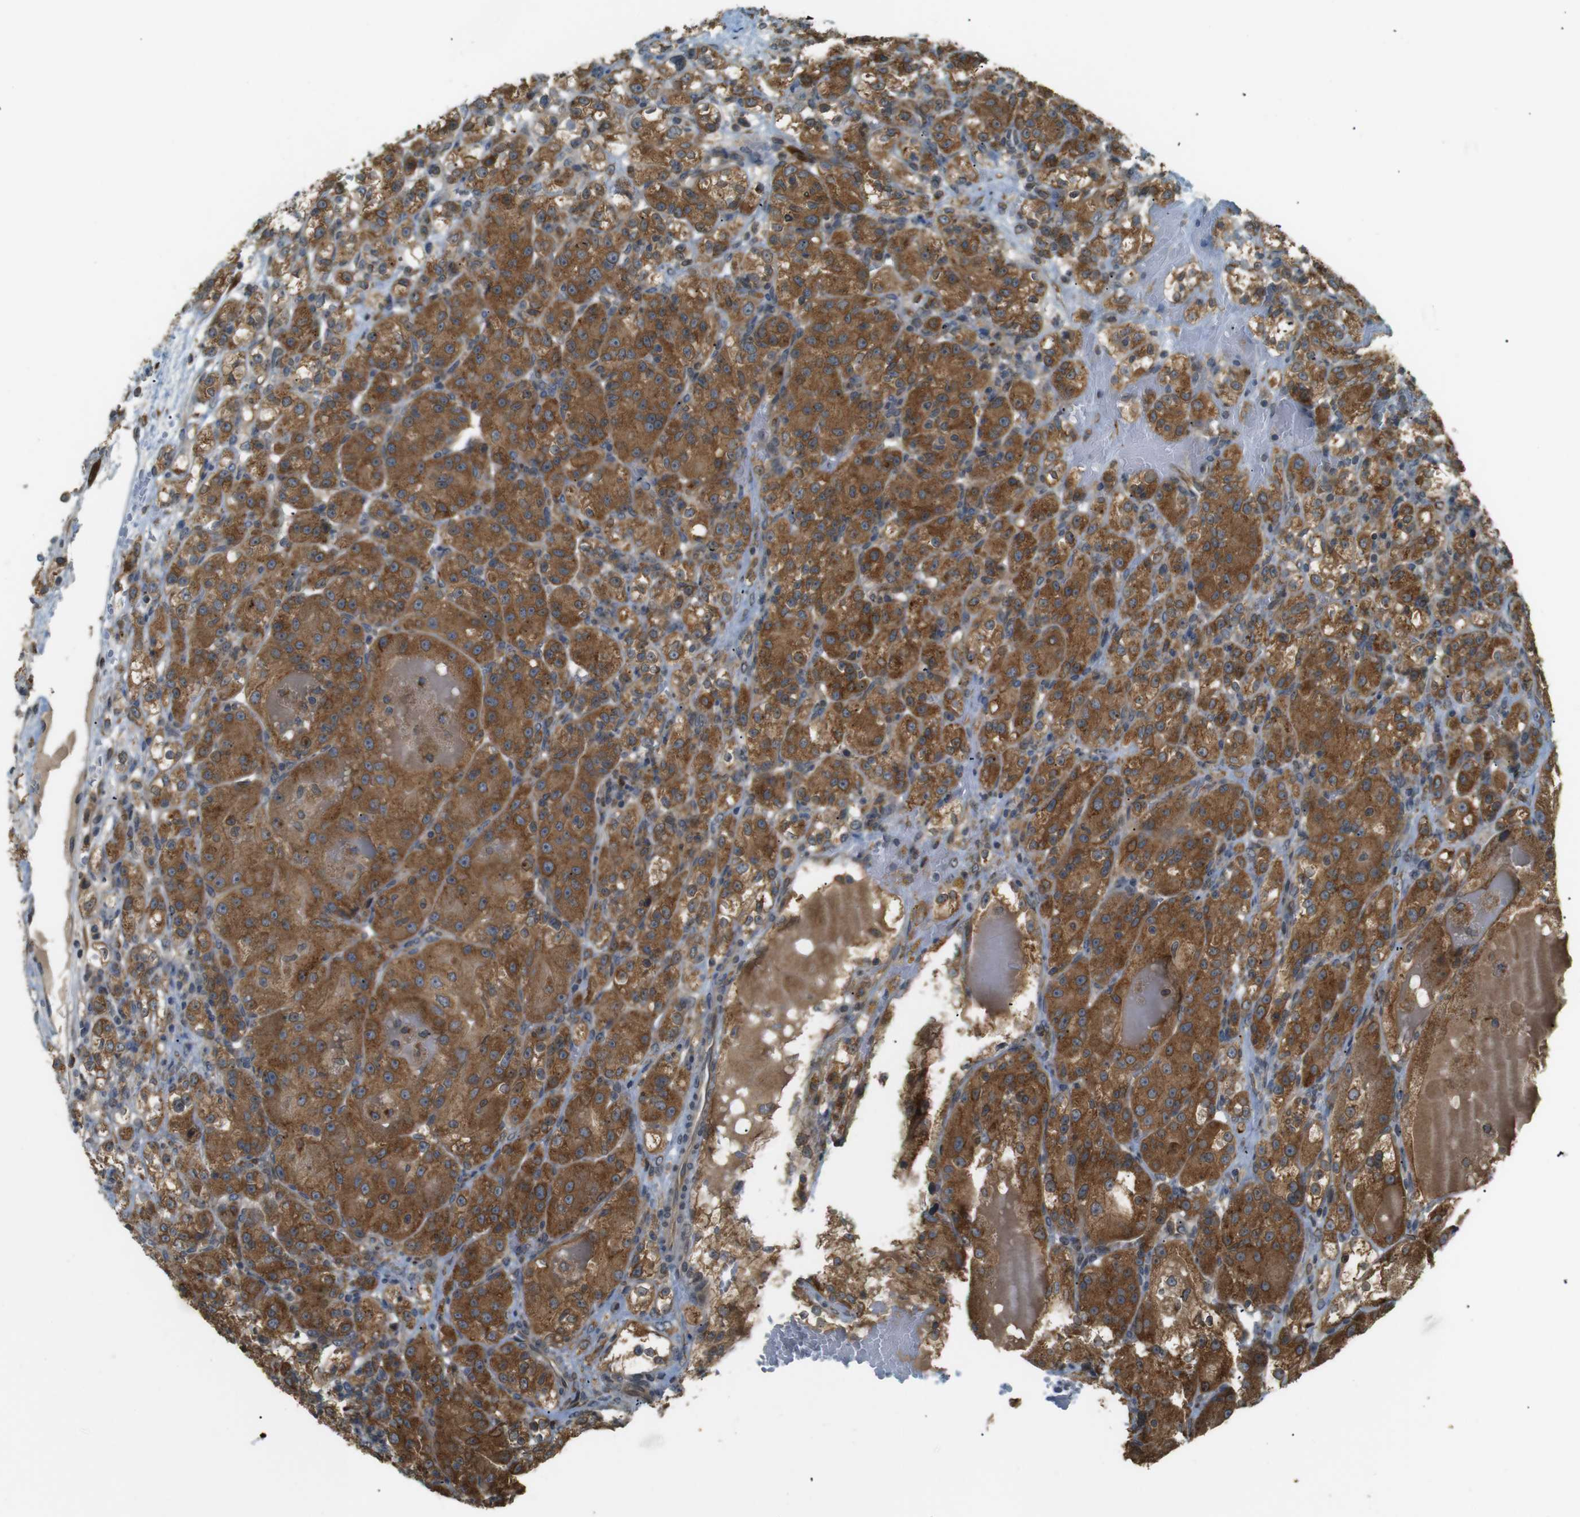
{"staining": {"intensity": "moderate", "quantity": ">75%", "location": "cytoplasmic/membranous"}, "tissue": "renal cancer", "cell_type": "Tumor cells", "image_type": "cancer", "snomed": [{"axis": "morphology", "description": "Normal tissue, NOS"}, {"axis": "morphology", "description": "Adenocarcinoma, NOS"}, {"axis": "topography", "description": "Kidney"}], "caption": "Renal cancer stained with a protein marker shows moderate staining in tumor cells.", "gene": "TMED4", "patient": {"sex": "male", "age": 61}}